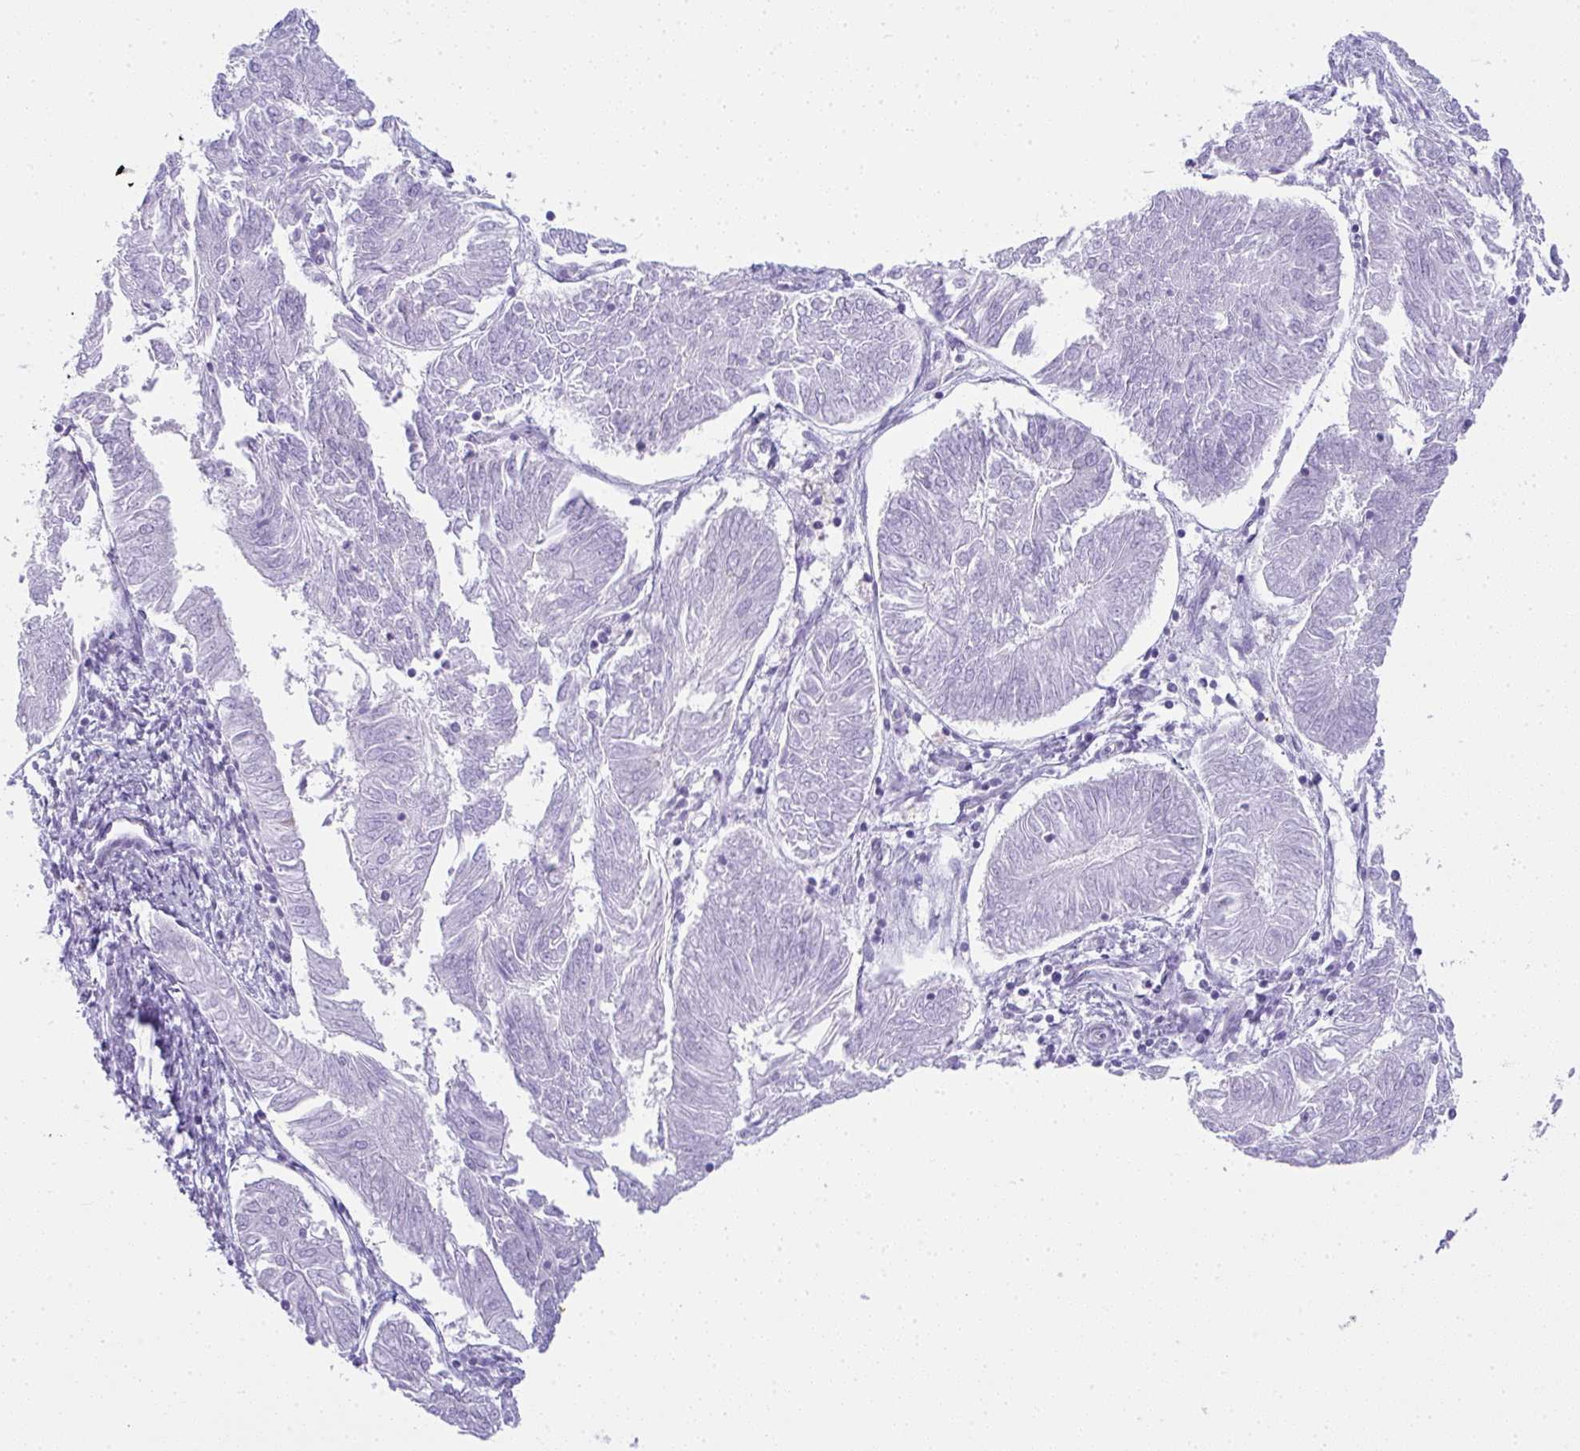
{"staining": {"intensity": "negative", "quantity": "none", "location": "none"}, "tissue": "endometrial cancer", "cell_type": "Tumor cells", "image_type": "cancer", "snomed": [{"axis": "morphology", "description": "Adenocarcinoma, NOS"}, {"axis": "topography", "description": "Endometrium"}], "caption": "Image shows no protein expression in tumor cells of endometrial adenocarcinoma tissue. (DAB (3,3'-diaminobenzidine) immunohistochemistry (IHC), high magnification).", "gene": "RASL10A", "patient": {"sex": "female", "age": 58}}